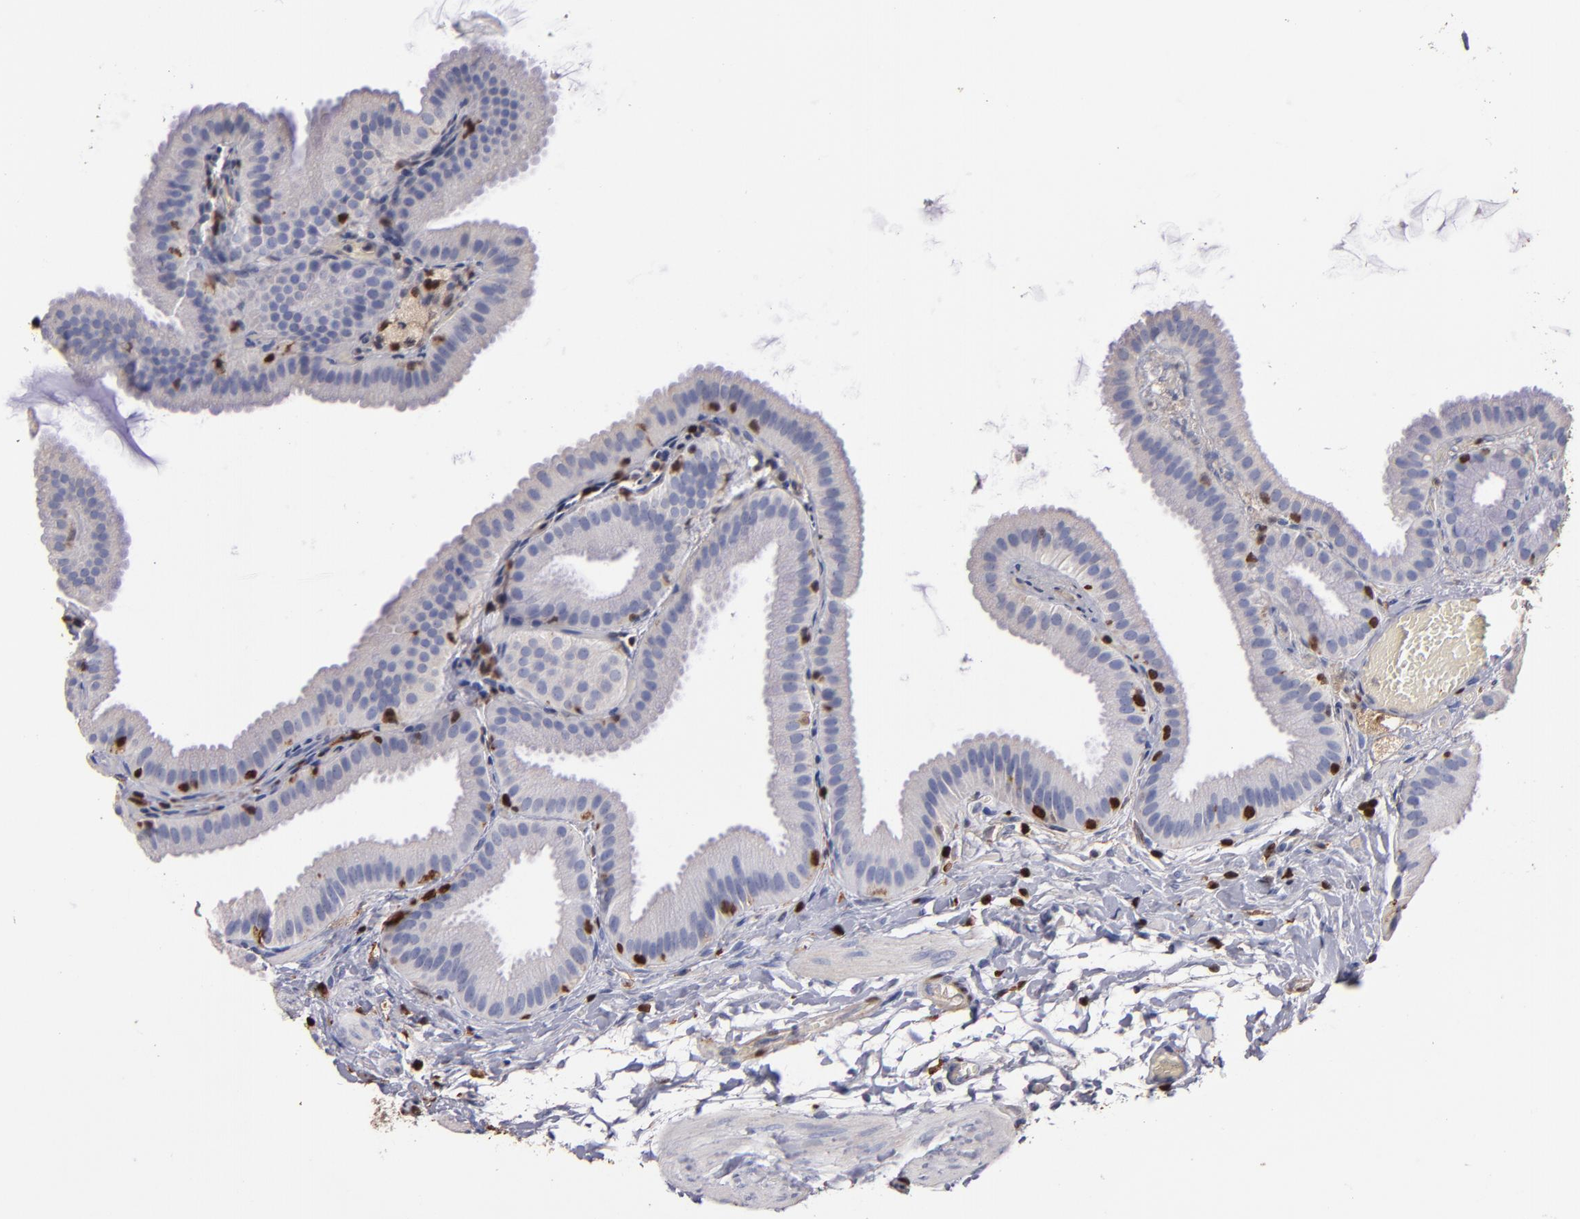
{"staining": {"intensity": "negative", "quantity": "none", "location": "none"}, "tissue": "gallbladder", "cell_type": "Glandular cells", "image_type": "normal", "snomed": [{"axis": "morphology", "description": "Normal tissue, NOS"}, {"axis": "topography", "description": "Gallbladder"}], "caption": "IHC photomicrograph of normal gallbladder stained for a protein (brown), which demonstrates no staining in glandular cells.", "gene": "S100A4", "patient": {"sex": "female", "age": 63}}